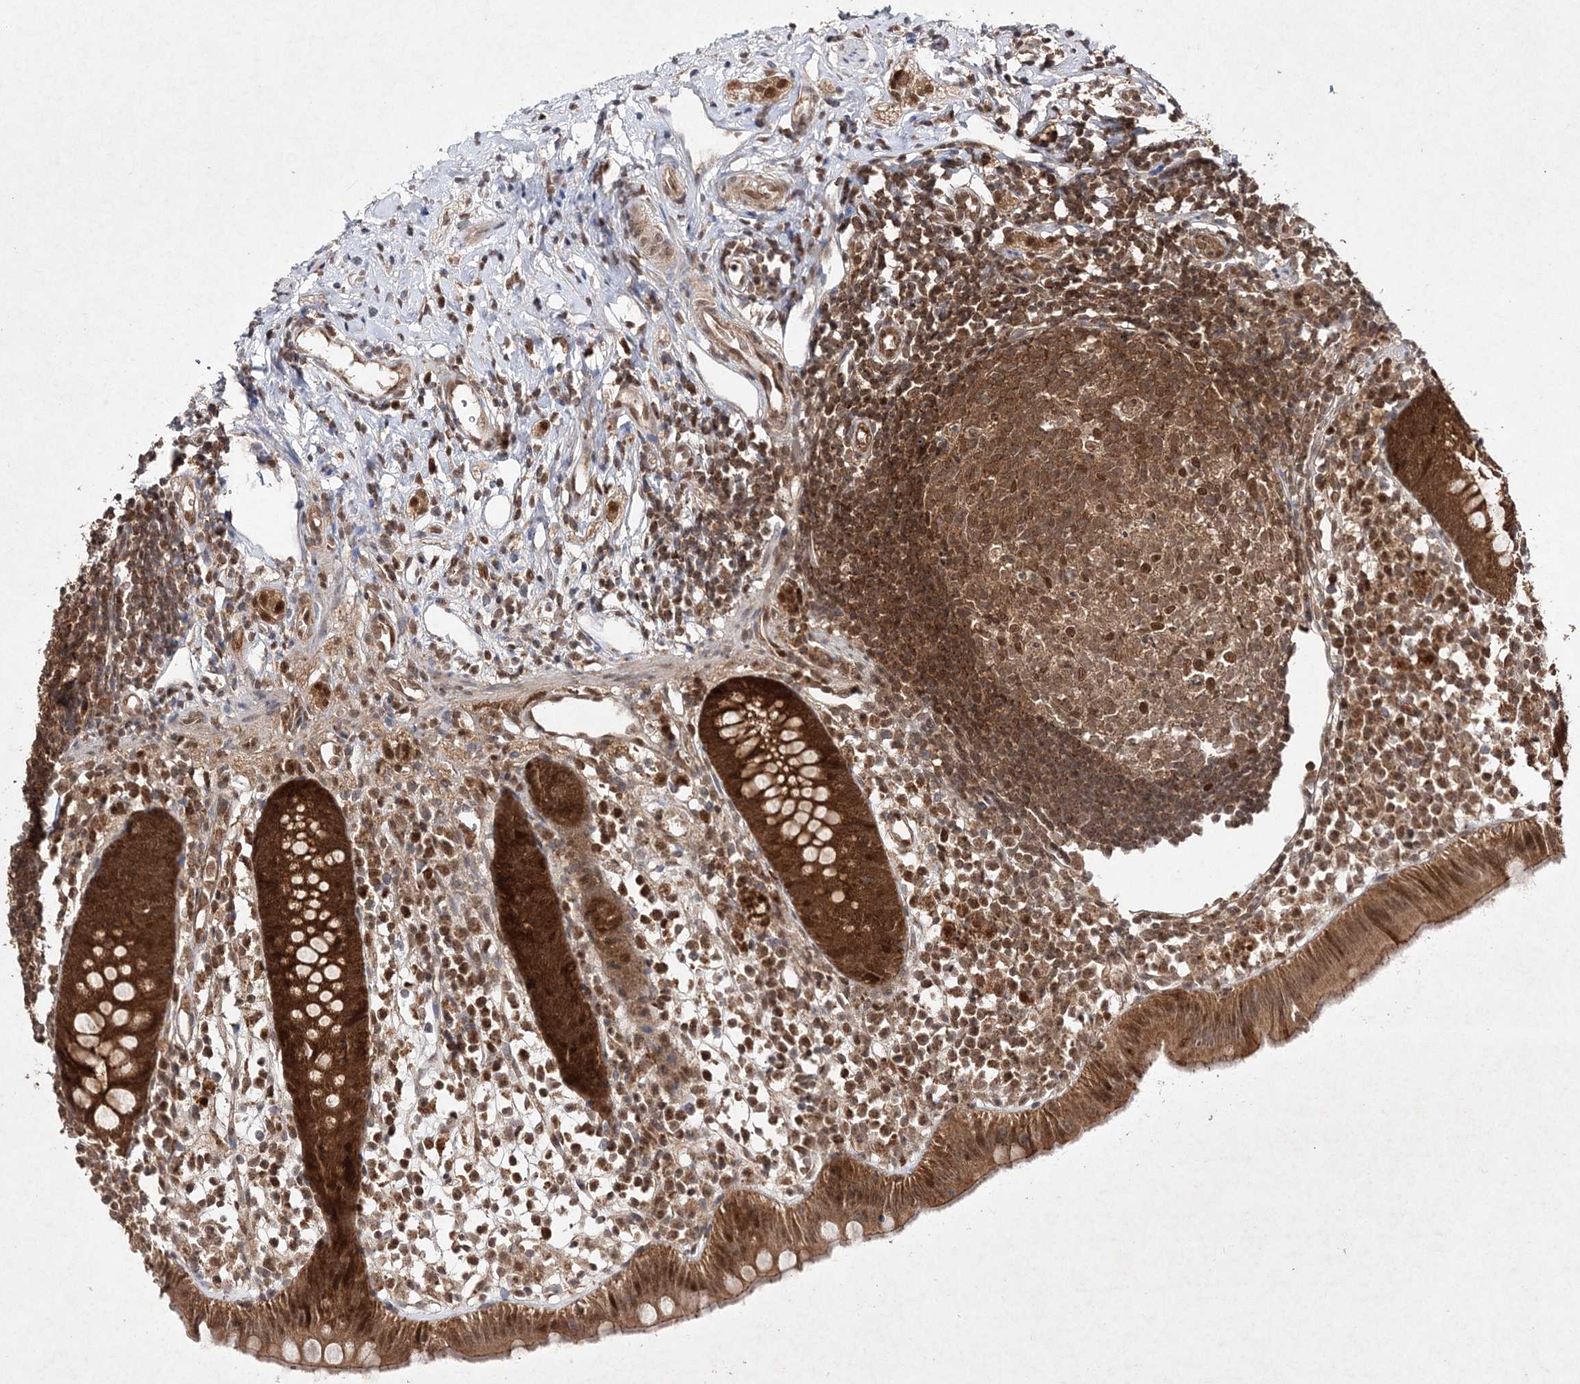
{"staining": {"intensity": "strong", "quantity": ">75%", "location": "cytoplasmic/membranous,nuclear"}, "tissue": "appendix", "cell_type": "Glandular cells", "image_type": "normal", "snomed": [{"axis": "morphology", "description": "Normal tissue, NOS"}, {"axis": "topography", "description": "Appendix"}], "caption": "DAB (3,3'-diaminobenzidine) immunohistochemical staining of benign appendix reveals strong cytoplasmic/membranous,nuclear protein staining in about >75% of glandular cells.", "gene": "NIF3L1", "patient": {"sex": "female", "age": 20}}